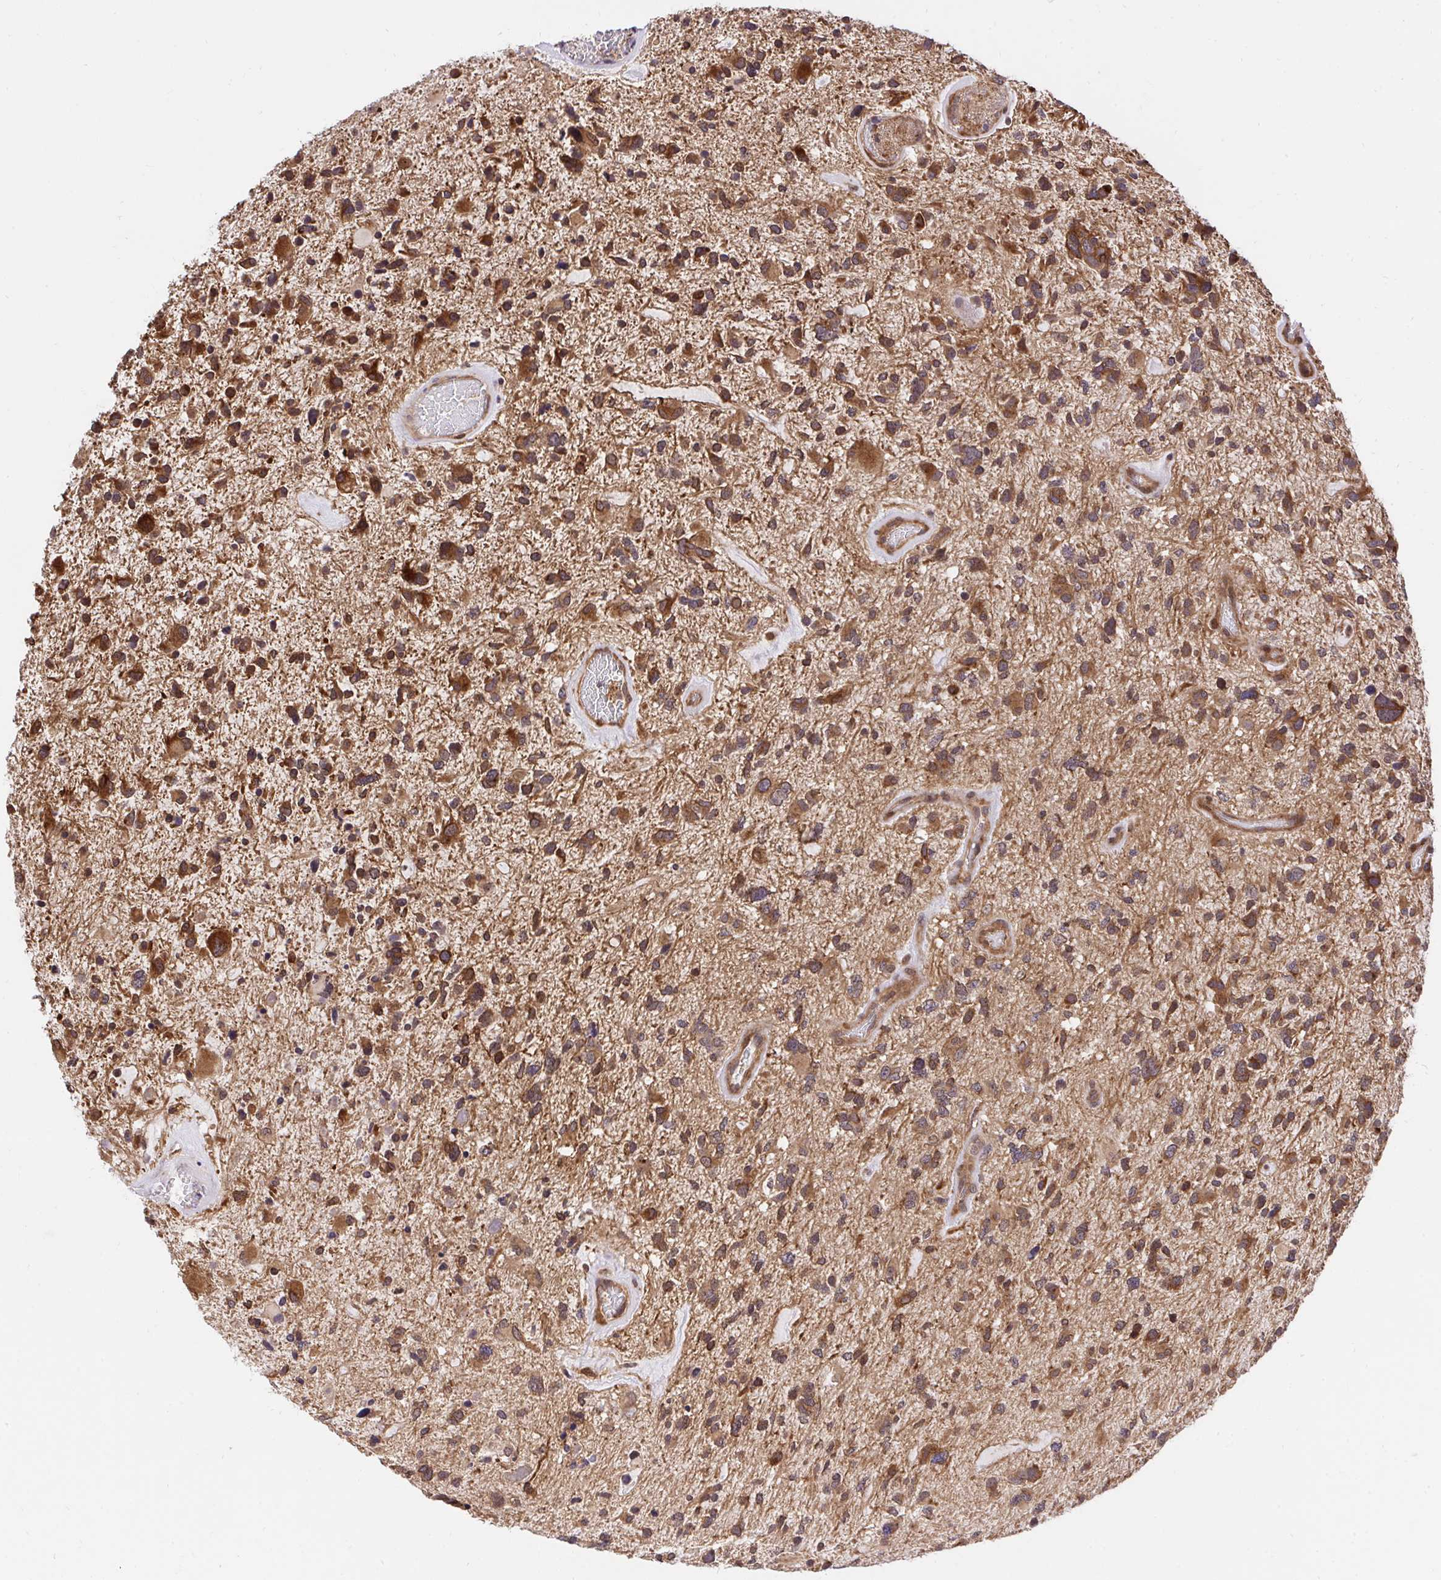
{"staining": {"intensity": "moderate", "quantity": ">75%", "location": "cytoplasmic/membranous"}, "tissue": "glioma", "cell_type": "Tumor cells", "image_type": "cancer", "snomed": [{"axis": "morphology", "description": "Glioma, malignant, High grade"}, {"axis": "topography", "description": "Brain"}], "caption": "High-power microscopy captured an immunohistochemistry (IHC) micrograph of glioma, revealing moderate cytoplasmic/membranous staining in about >75% of tumor cells. The staining was performed using DAB to visualize the protein expression in brown, while the nuclei were stained in blue with hematoxylin (Magnification: 20x).", "gene": "ERI1", "patient": {"sex": "female", "age": 11}}